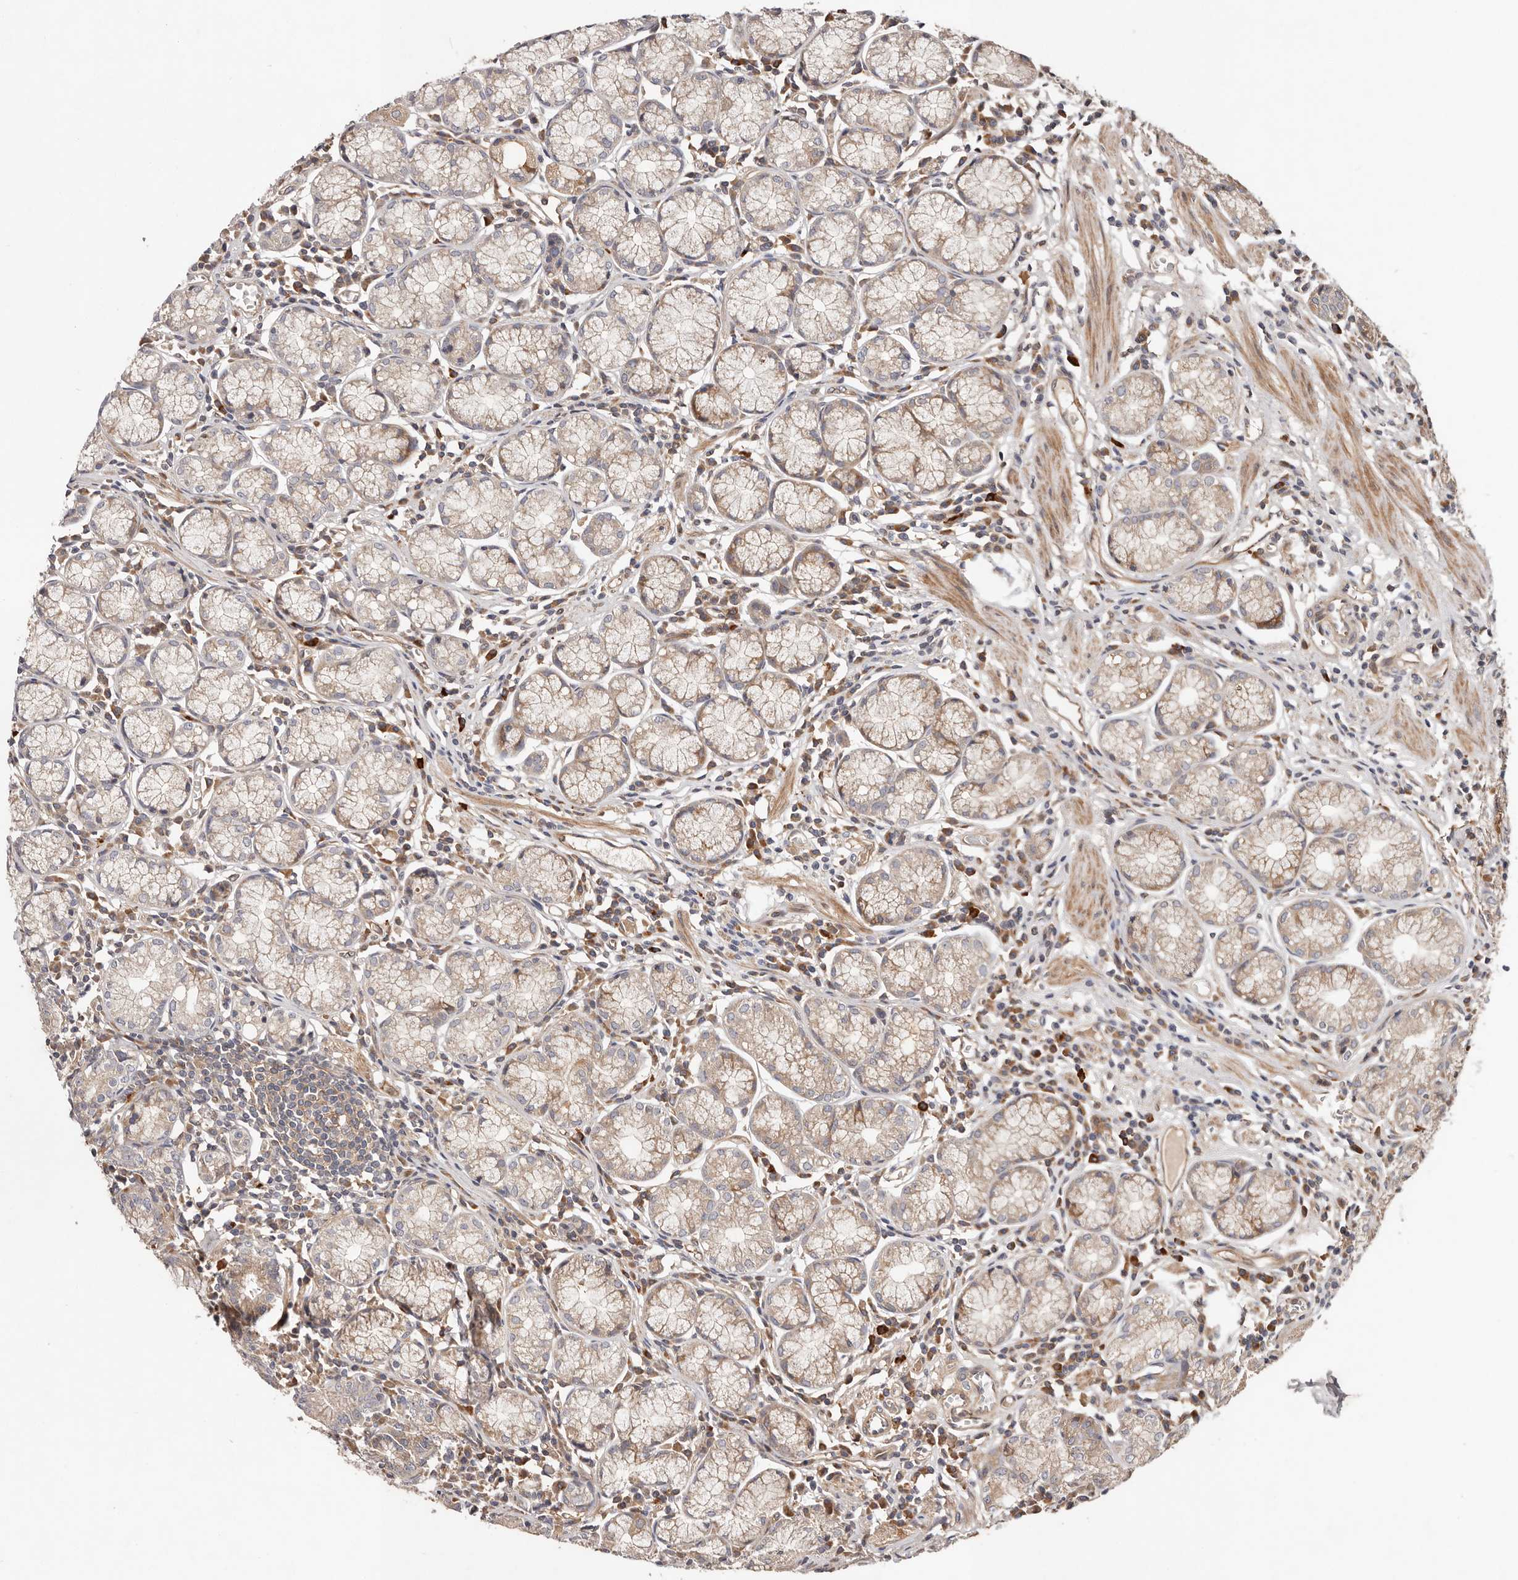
{"staining": {"intensity": "moderate", "quantity": "25%-75%", "location": "cytoplasmic/membranous"}, "tissue": "stomach", "cell_type": "Glandular cells", "image_type": "normal", "snomed": [{"axis": "morphology", "description": "Normal tissue, NOS"}, {"axis": "topography", "description": "Stomach"}], "caption": "Moderate cytoplasmic/membranous expression for a protein is seen in approximately 25%-75% of glandular cells of unremarkable stomach using immunohistochemistry (IHC).", "gene": "MACF1", "patient": {"sex": "male", "age": 55}}